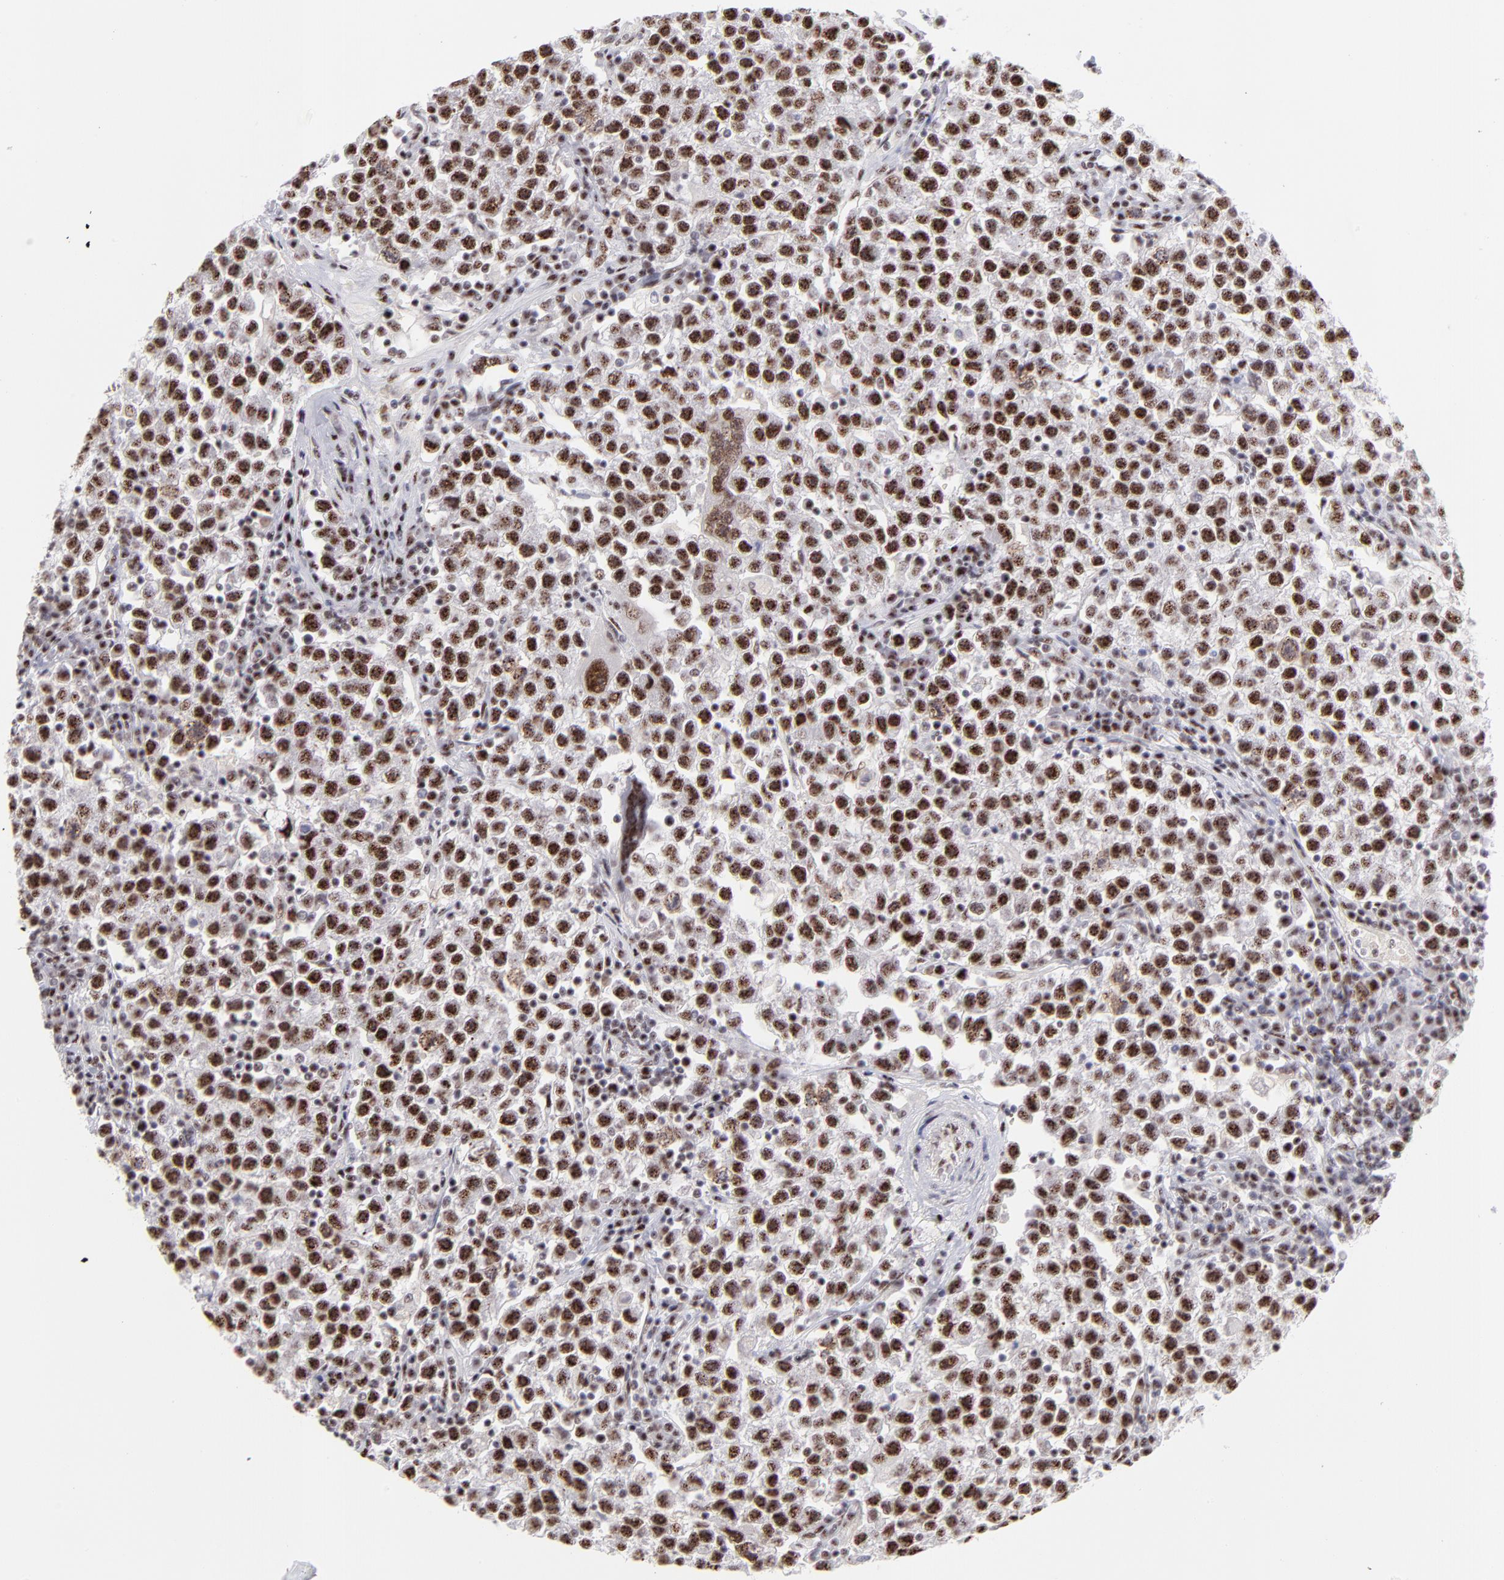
{"staining": {"intensity": "strong", "quantity": ">75%", "location": "nuclear"}, "tissue": "testis cancer", "cell_type": "Tumor cells", "image_type": "cancer", "snomed": [{"axis": "morphology", "description": "Seminoma, NOS"}, {"axis": "topography", "description": "Testis"}], "caption": "Approximately >75% of tumor cells in human seminoma (testis) show strong nuclear protein staining as visualized by brown immunohistochemical staining.", "gene": "CDC25C", "patient": {"sex": "male", "age": 22}}